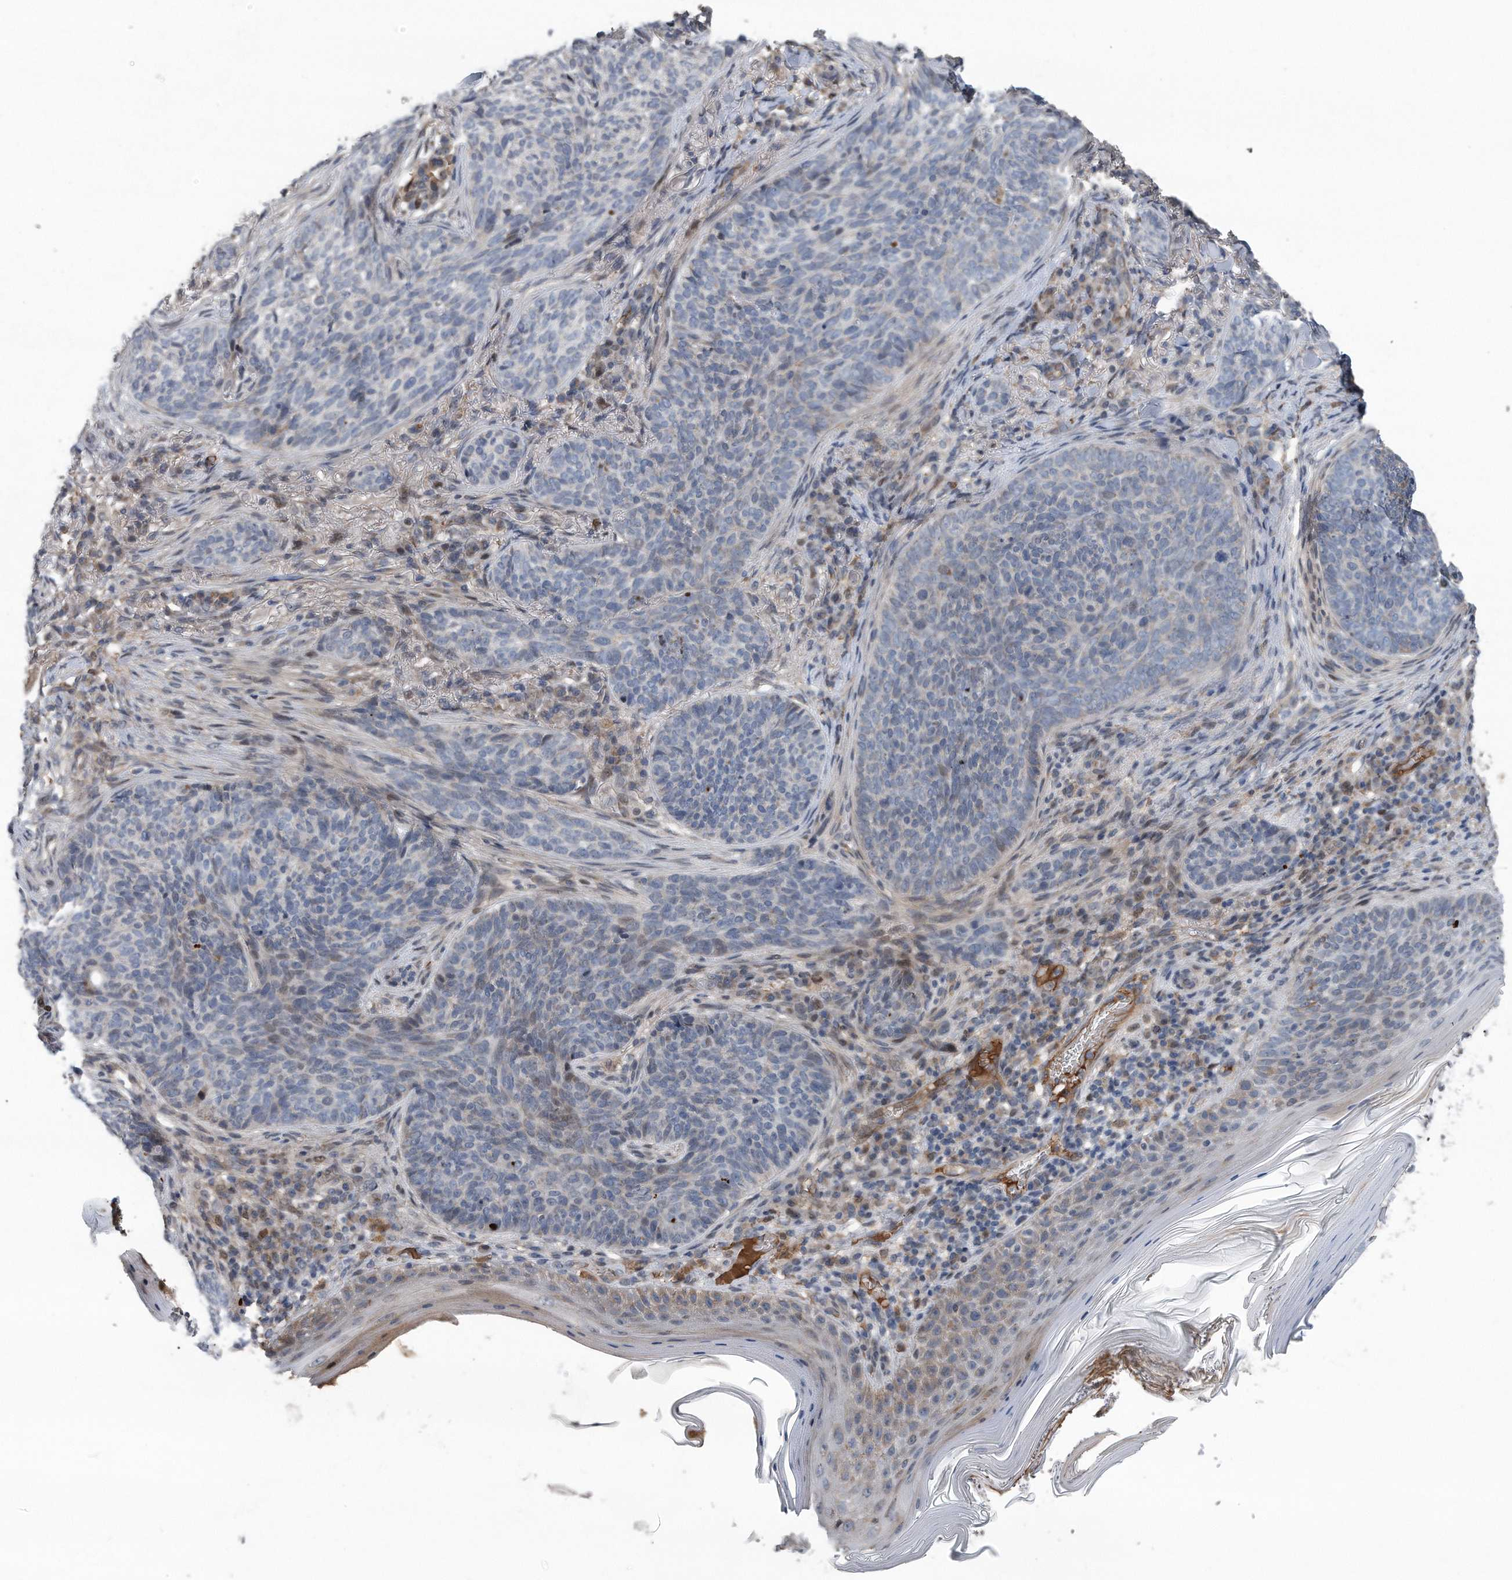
{"staining": {"intensity": "negative", "quantity": "none", "location": "none"}, "tissue": "skin cancer", "cell_type": "Tumor cells", "image_type": "cancer", "snomed": [{"axis": "morphology", "description": "Basal cell carcinoma"}, {"axis": "topography", "description": "Skin"}], "caption": "Tumor cells are negative for brown protein staining in skin basal cell carcinoma.", "gene": "DST", "patient": {"sex": "male", "age": 85}}